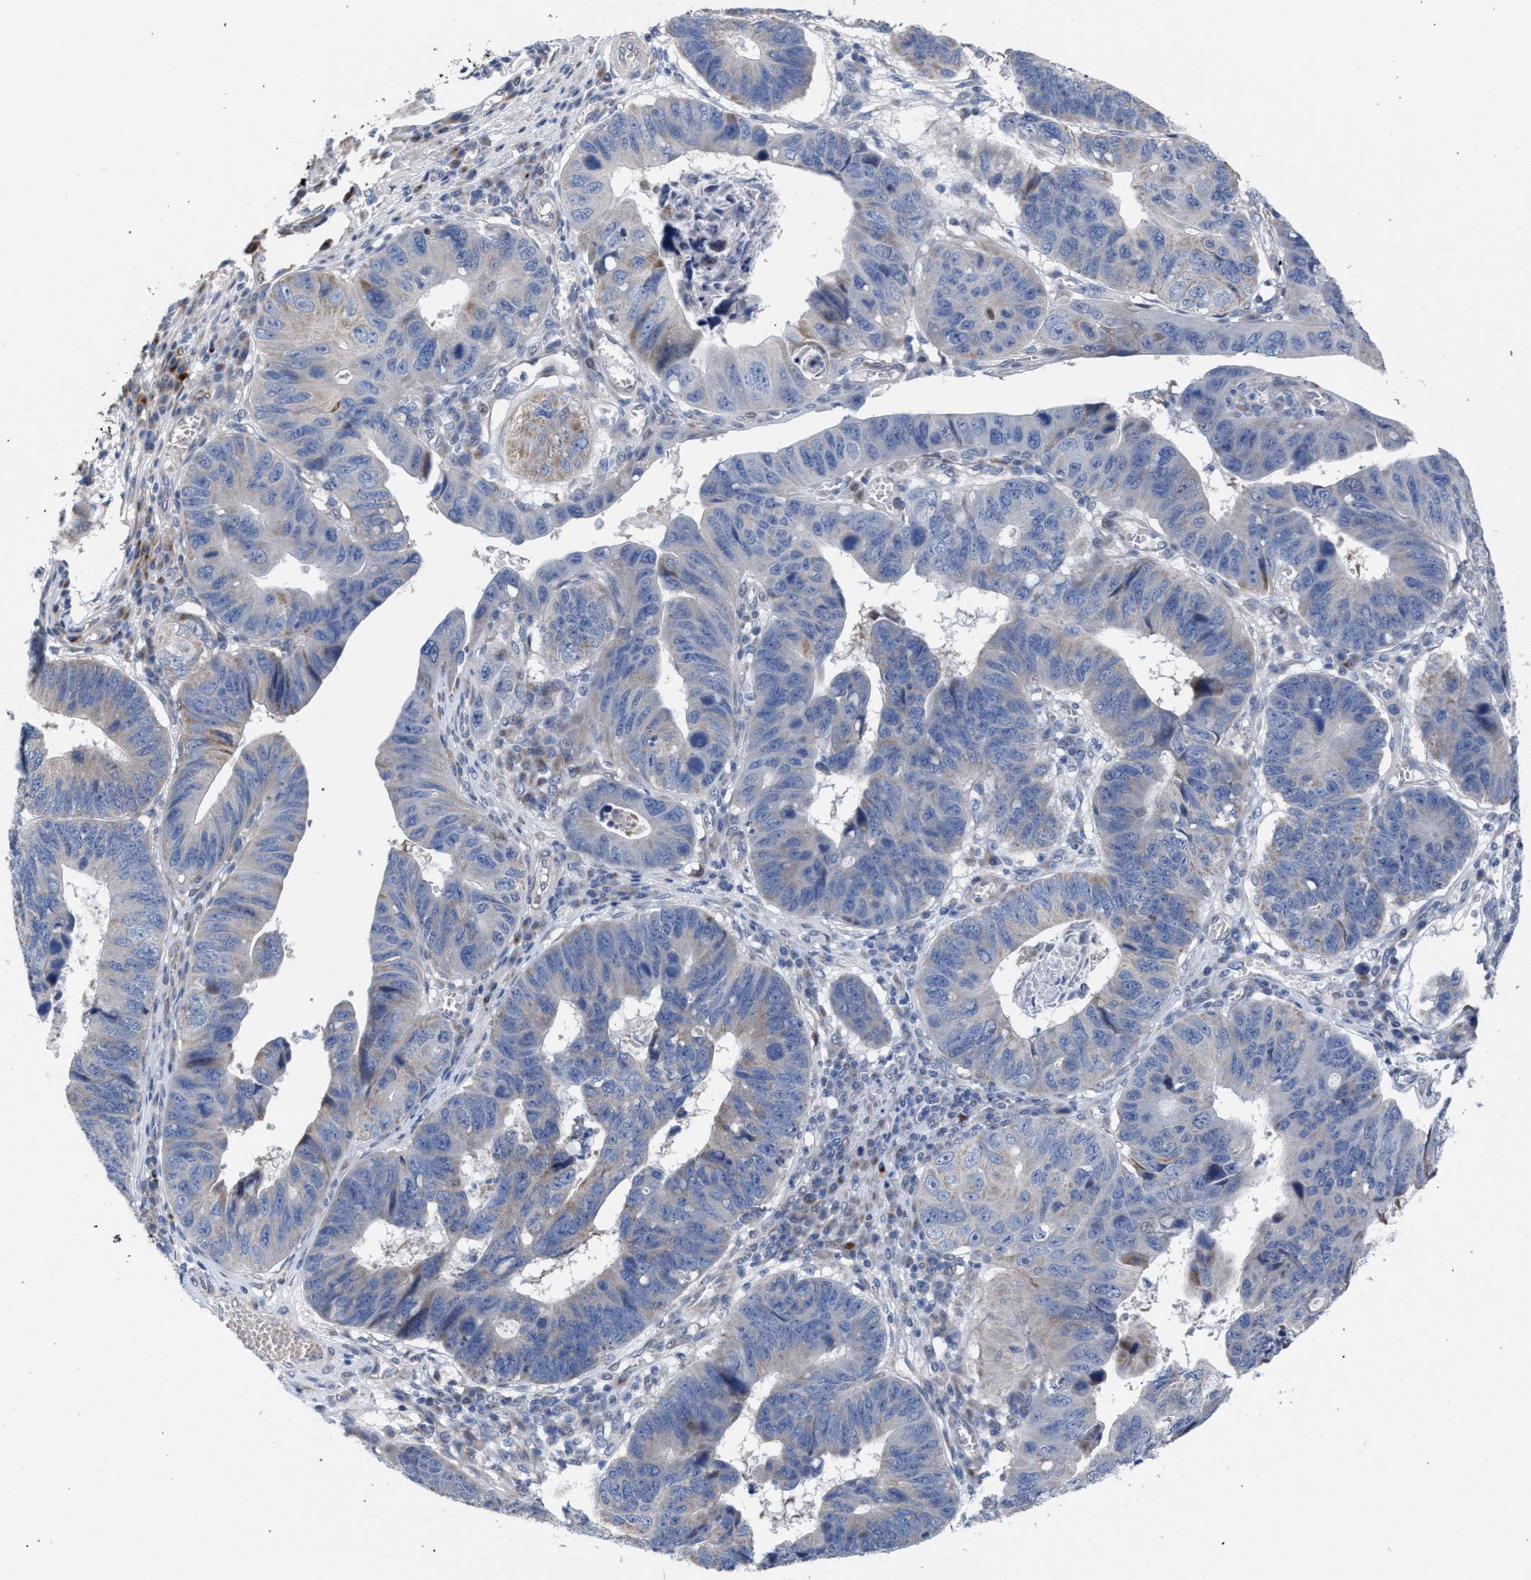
{"staining": {"intensity": "negative", "quantity": "none", "location": "none"}, "tissue": "stomach cancer", "cell_type": "Tumor cells", "image_type": "cancer", "snomed": [{"axis": "morphology", "description": "Adenocarcinoma, NOS"}, {"axis": "topography", "description": "Stomach"}], "caption": "Immunohistochemistry of stomach adenocarcinoma shows no staining in tumor cells.", "gene": "RNF135", "patient": {"sex": "male", "age": 59}}